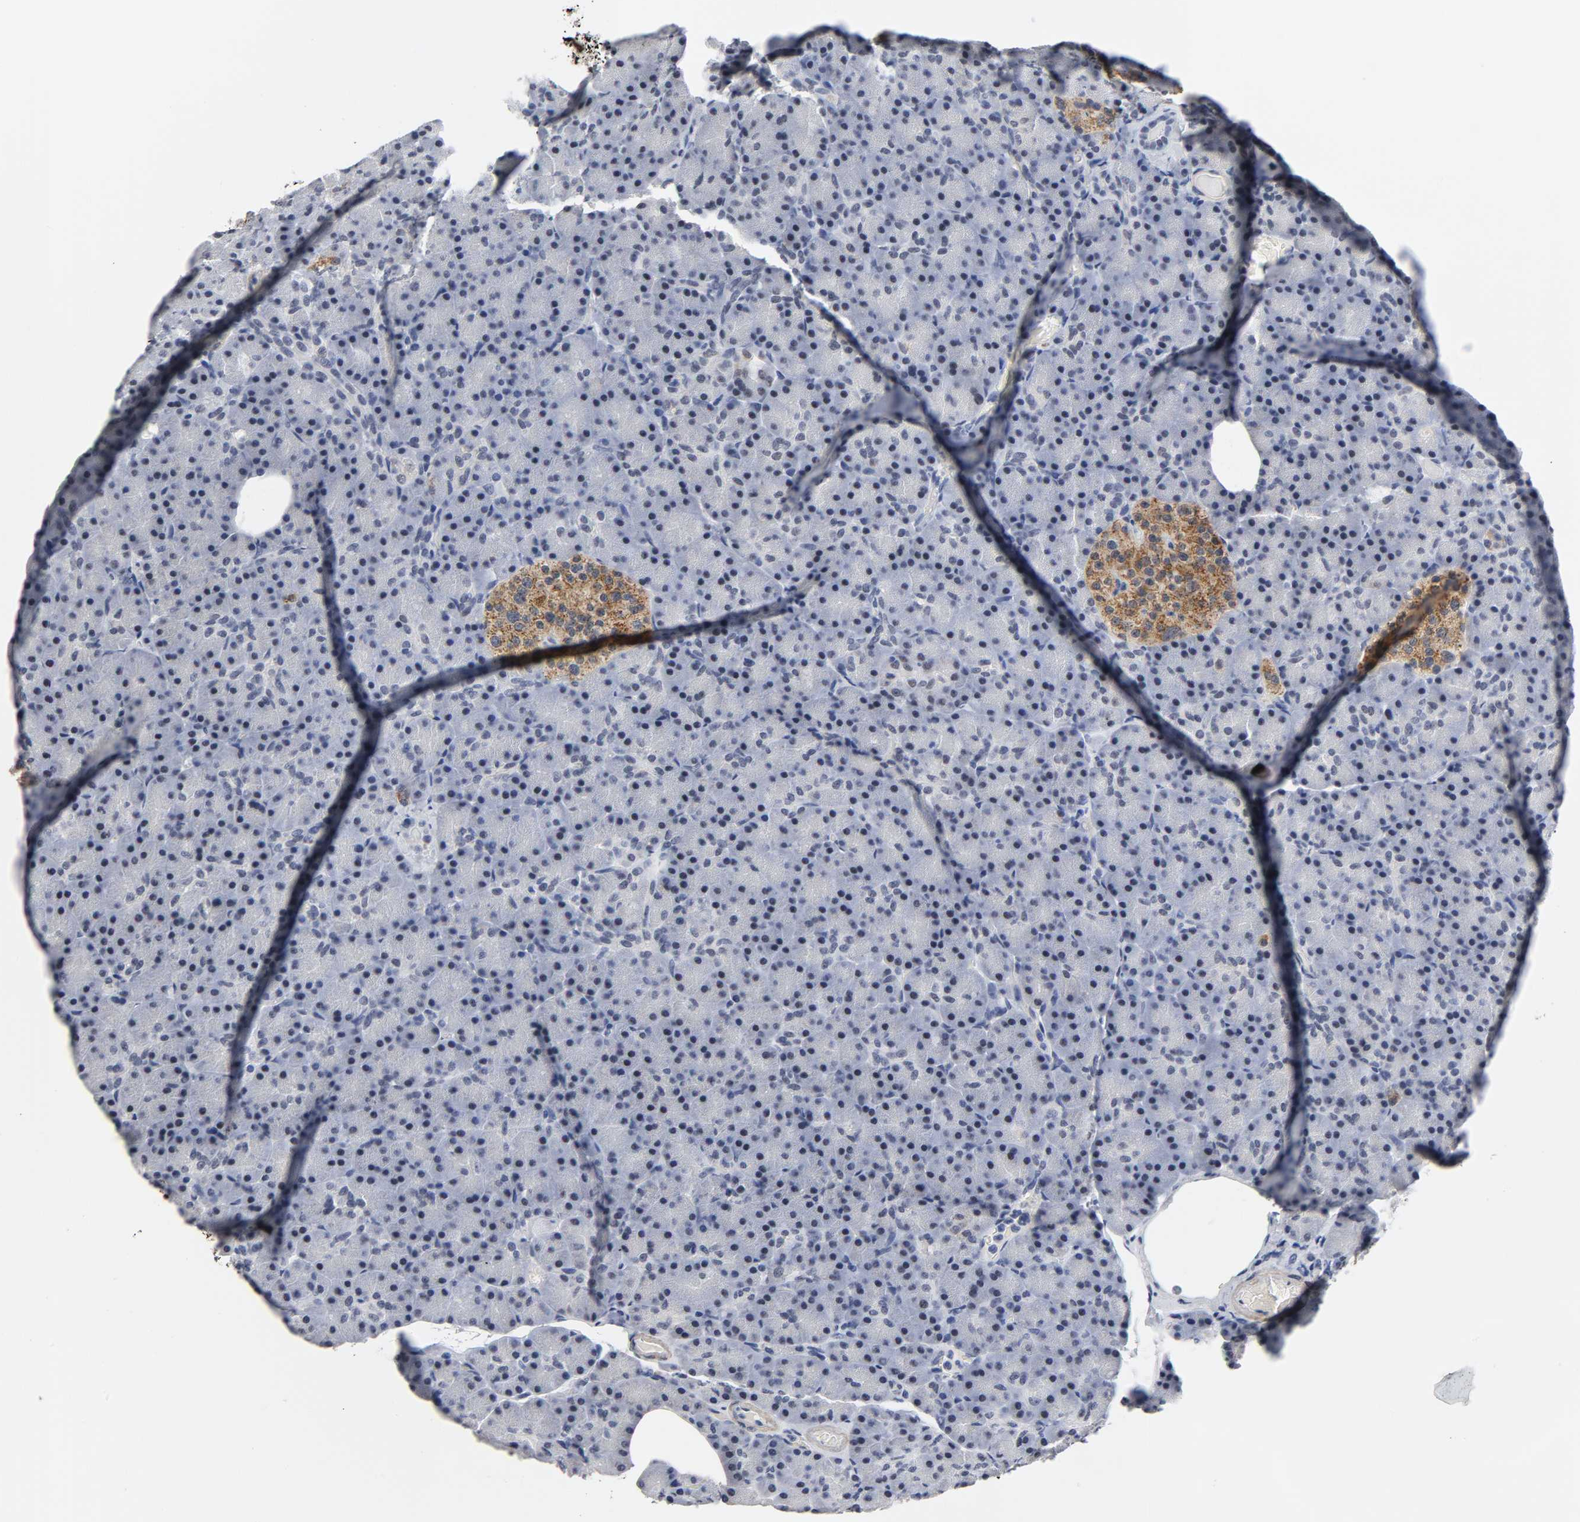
{"staining": {"intensity": "negative", "quantity": "none", "location": "none"}, "tissue": "pancreas", "cell_type": "Exocrine glandular cells", "image_type": "normal", "snomed": [{"axis": "morphology", "description": "Normal tissue, NOS"}, {"axis": "topography", "description": "Pancreas"}], "caption": "Protein analysis of benign pancreas exhibits no significant staining in exocrine glandular cells. (Immunohistochemistry (ihc), brightfield microscopy, high magnification).", "gene": "GRHL2", "patient": {"sex": "female", "age": 43}}